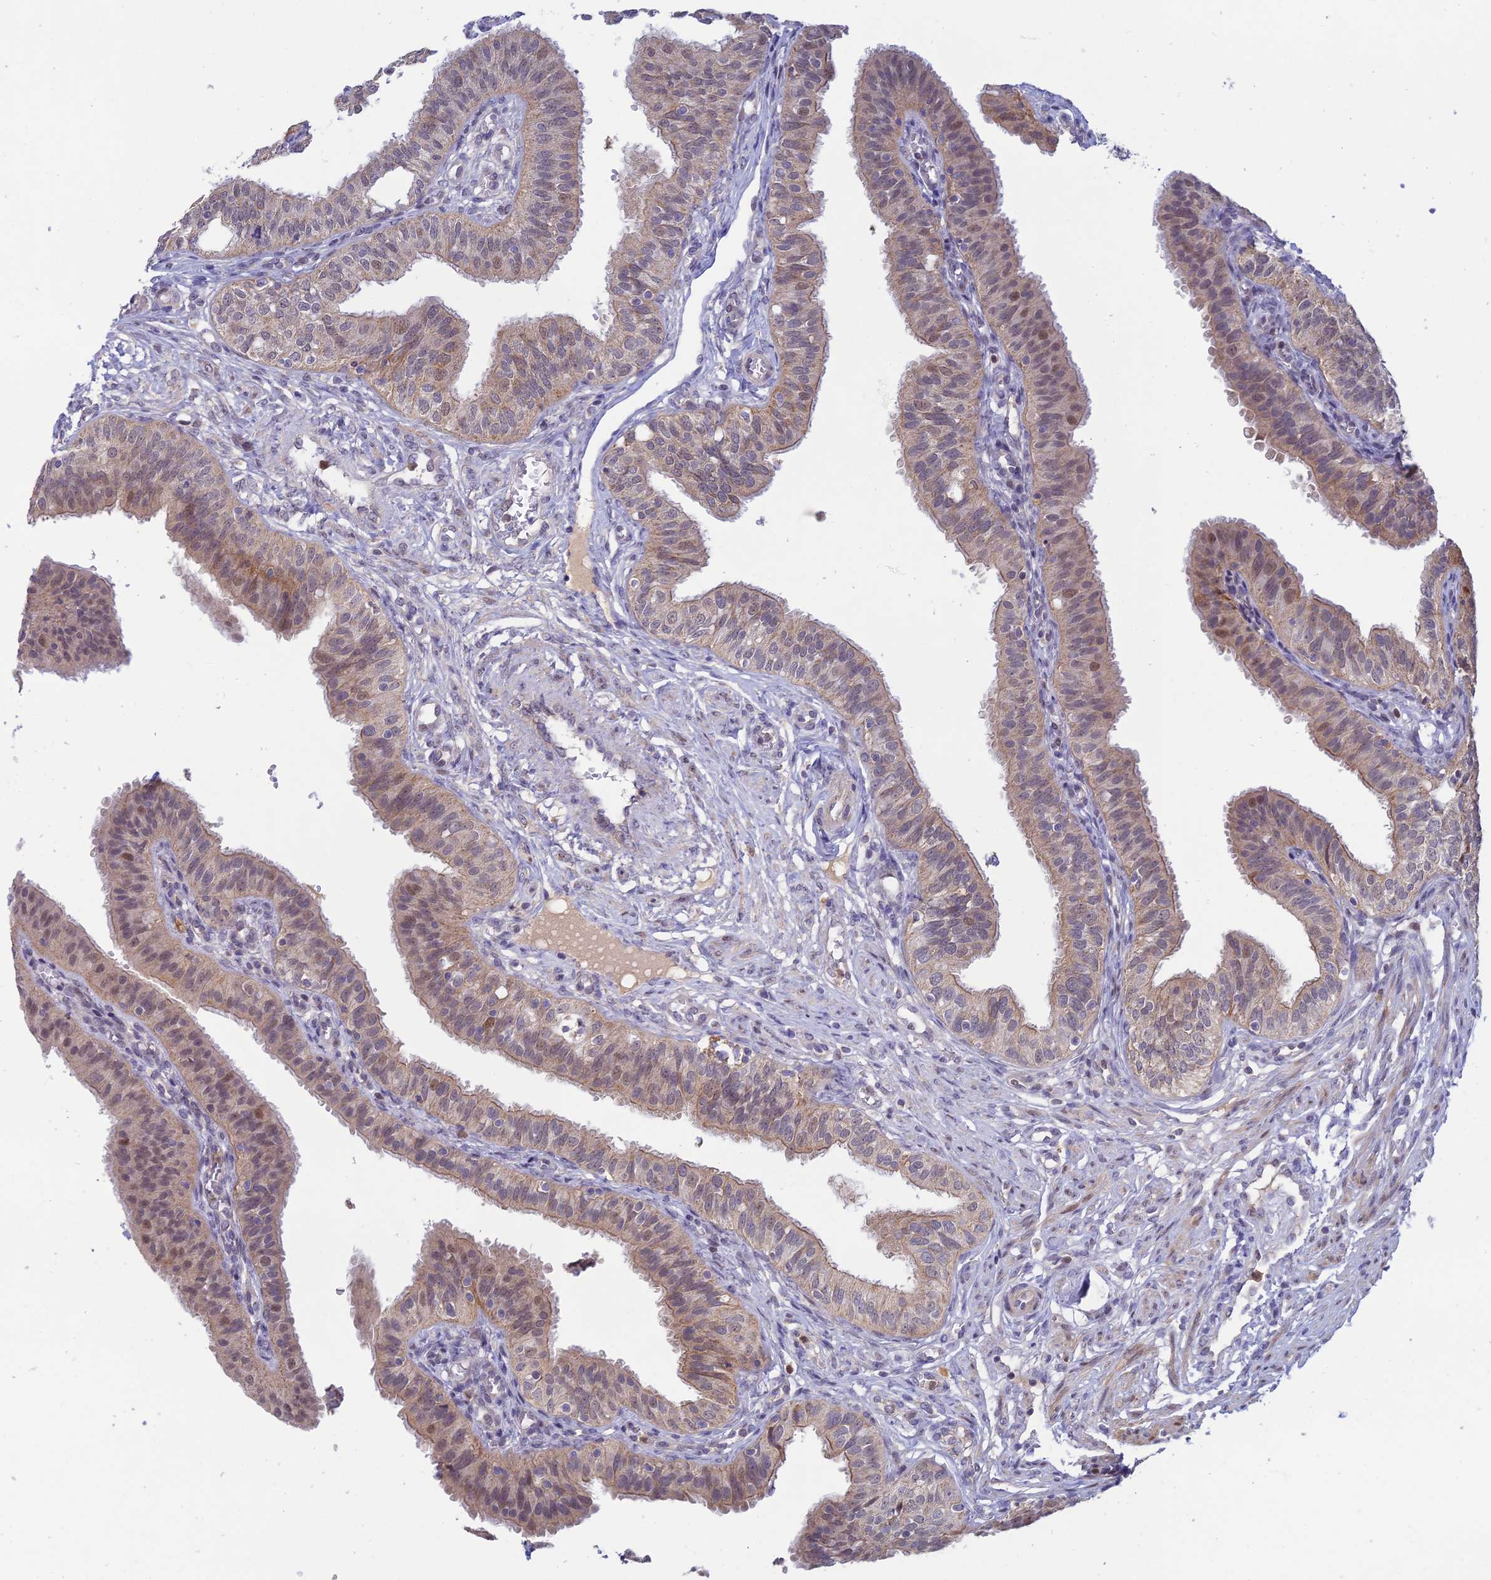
{"staining": {"intensity": "weak", "quantity": "25%-75%", "location": "cytoplasmic/membranous,nuclear"}, "tissue": "fallopian tube", "cell_type": "Glandular cells", "image_type": "normal", "snomed": [{"axis": "morphology", "description": "Normal tissue, NOS"}, {"axis": "topography", "description": "Fallopian tube"}, {"axis": "topography", "description": "Ovary"}], "caption": "Immunohistochemical staining of normal fallopian tube displays 25%-75% levels of weak cytoplasmic/membranous,nuclear protein staining in about 25%-75% of glandular cells.", "gene": "FASTKD5", "patient": {"sex": "female", "age": 42}}